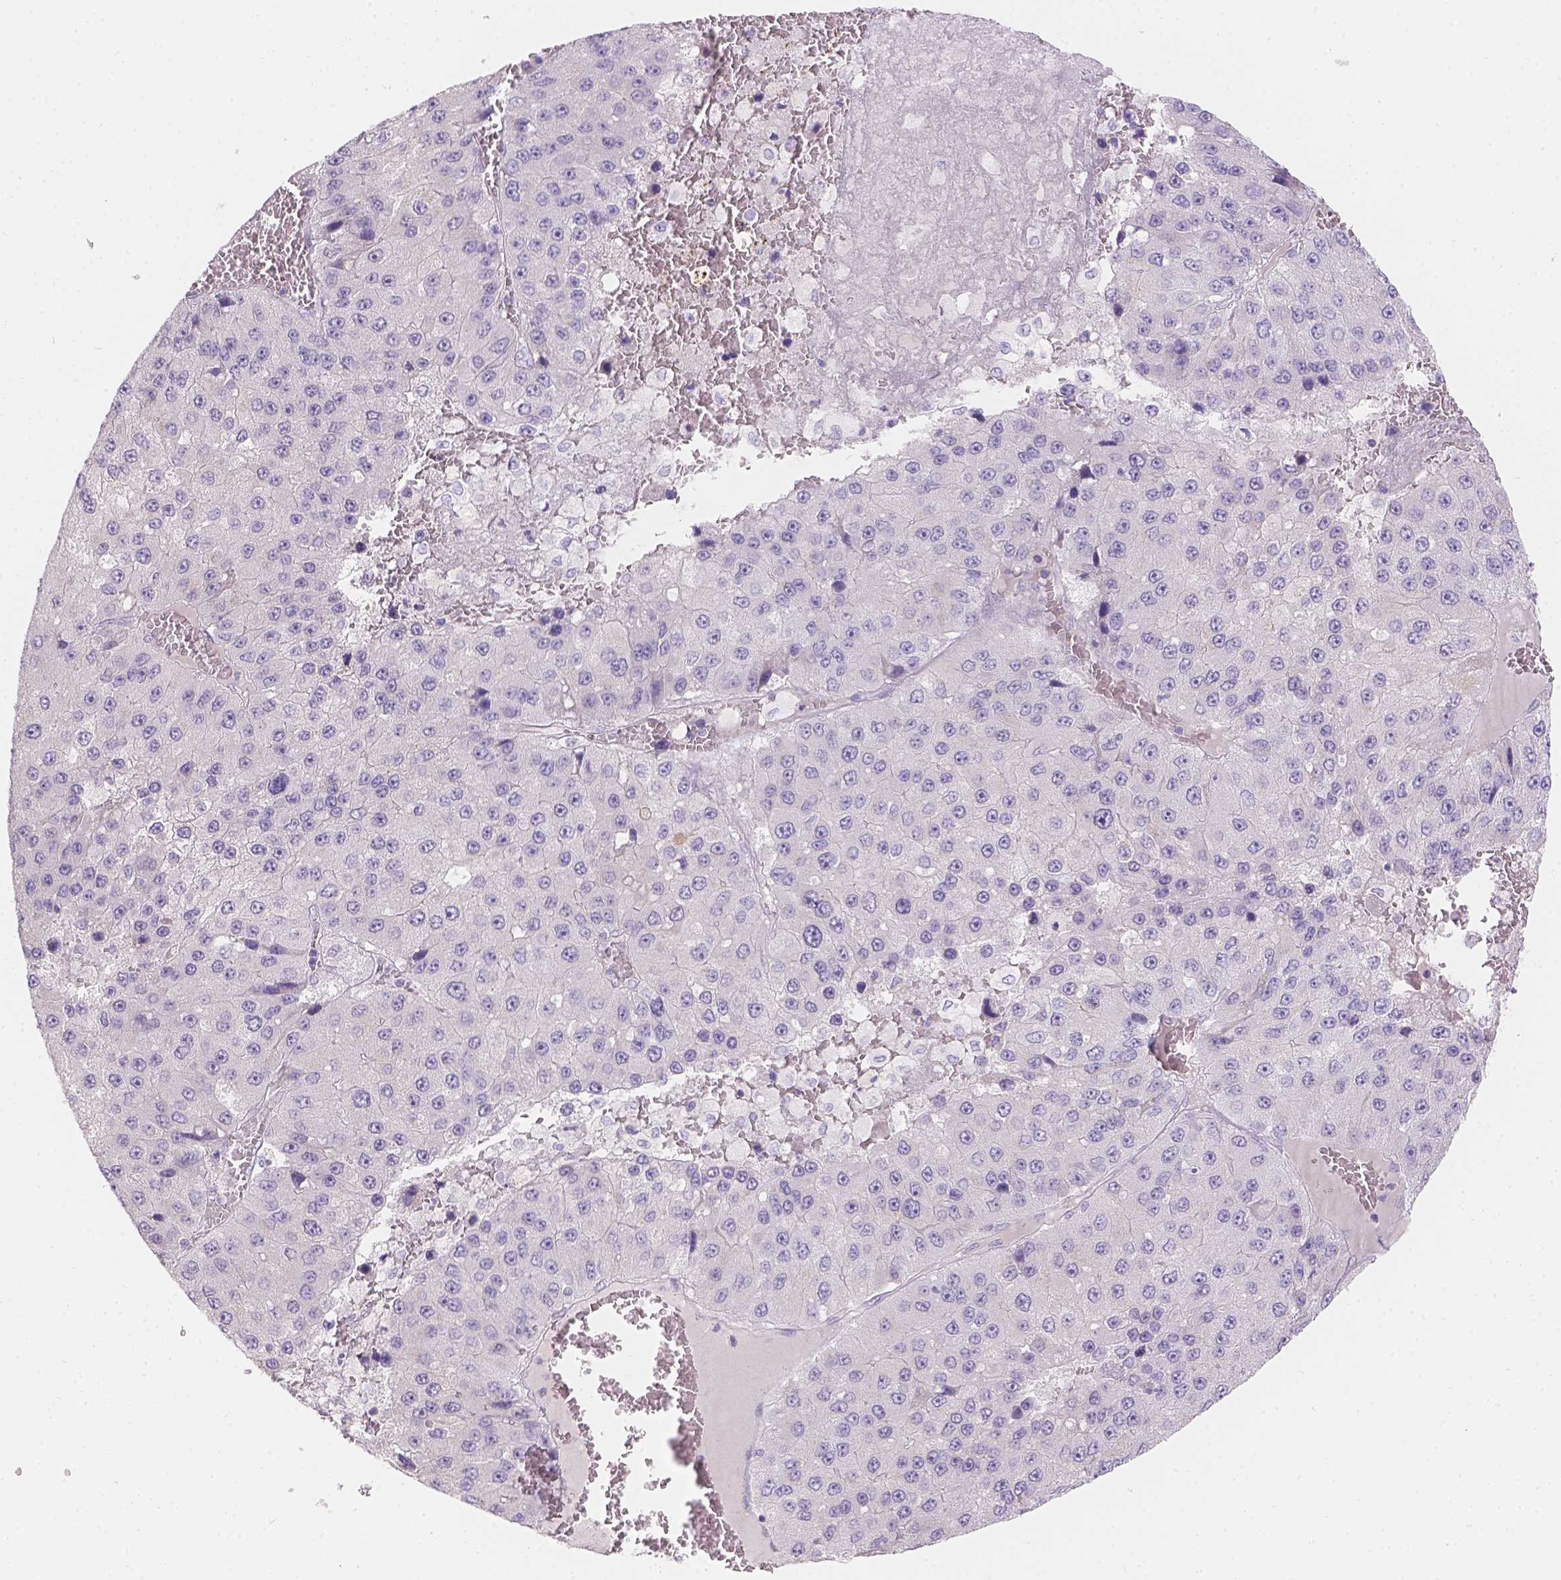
{"staining": {"intensity": "negative", "quantity": "none", "location": "none"}, "tissue": "liver cancer", "cell_type": "Tumor cells", "image_type": "cancer", "snomed": [{"axis": "morphology", "description": "Carcinoma, Hepatocellular, NOS"}, {"axis": "topography", "description": "Liver"}], "caption": "Tumor cells show no significant expression in hepatocellular carcinoma (liver).", "gene": "HTN3", "patient": {"sex": "female", "age": 73}}